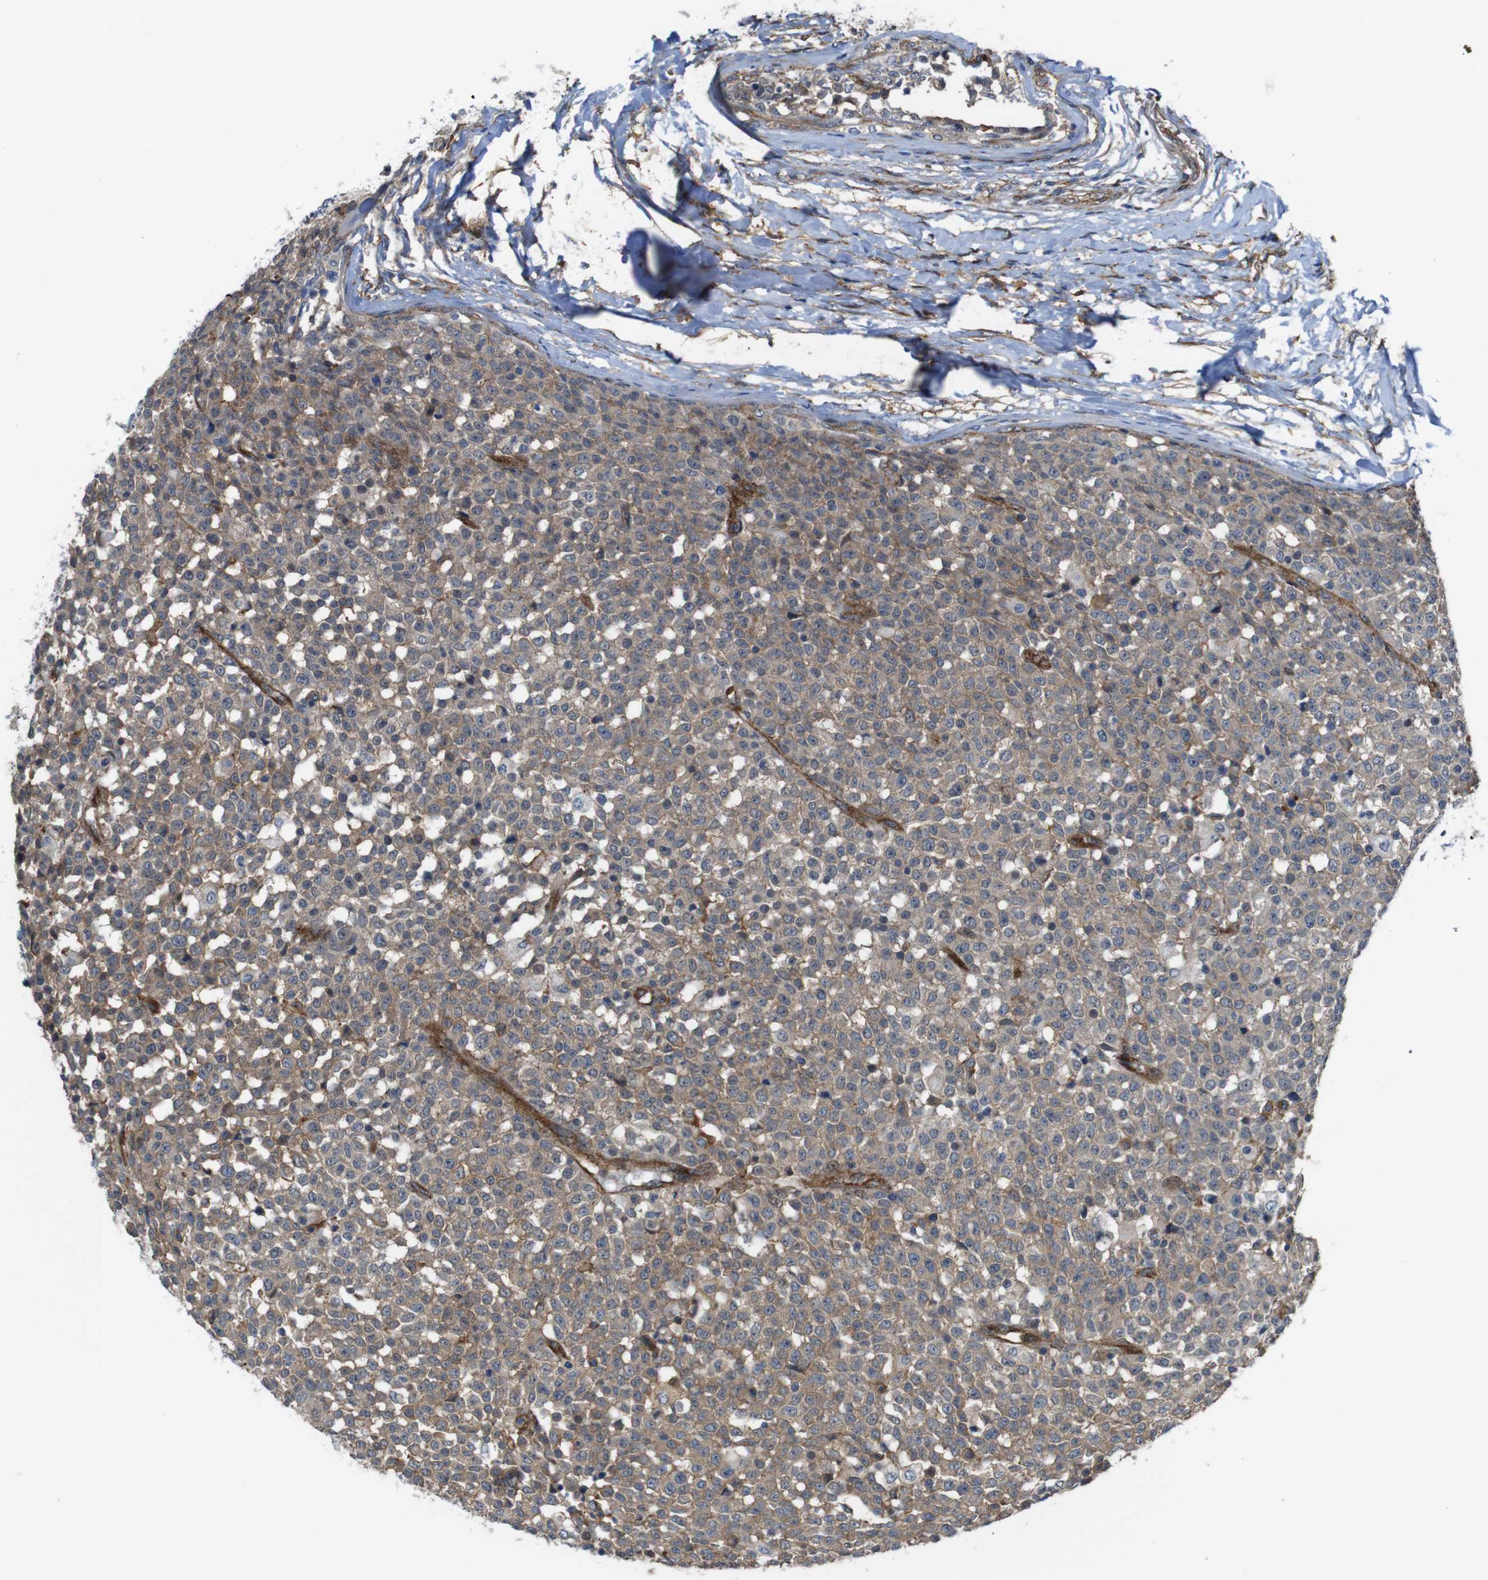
{"staining": {"intensity": "moderate", "quantity": ">75%", "location": "cytoplasmic/membranous"}, "tissue": "testis cancer", "cell_type": "Tumor cells", "image_type": "cancer", "snomed": [{"axis": "morphology", "description": "Seminoma, NOS"}, {"axis": "topography", "description": "Testis"}], "caption": "Tumor cells exhibit moderate cytoplasmic/membranous positivity in about >75% of cells in testis cancer (seminoma).", "gene": "PTGER4", "patient": {"sex": "male", "age": 59}}